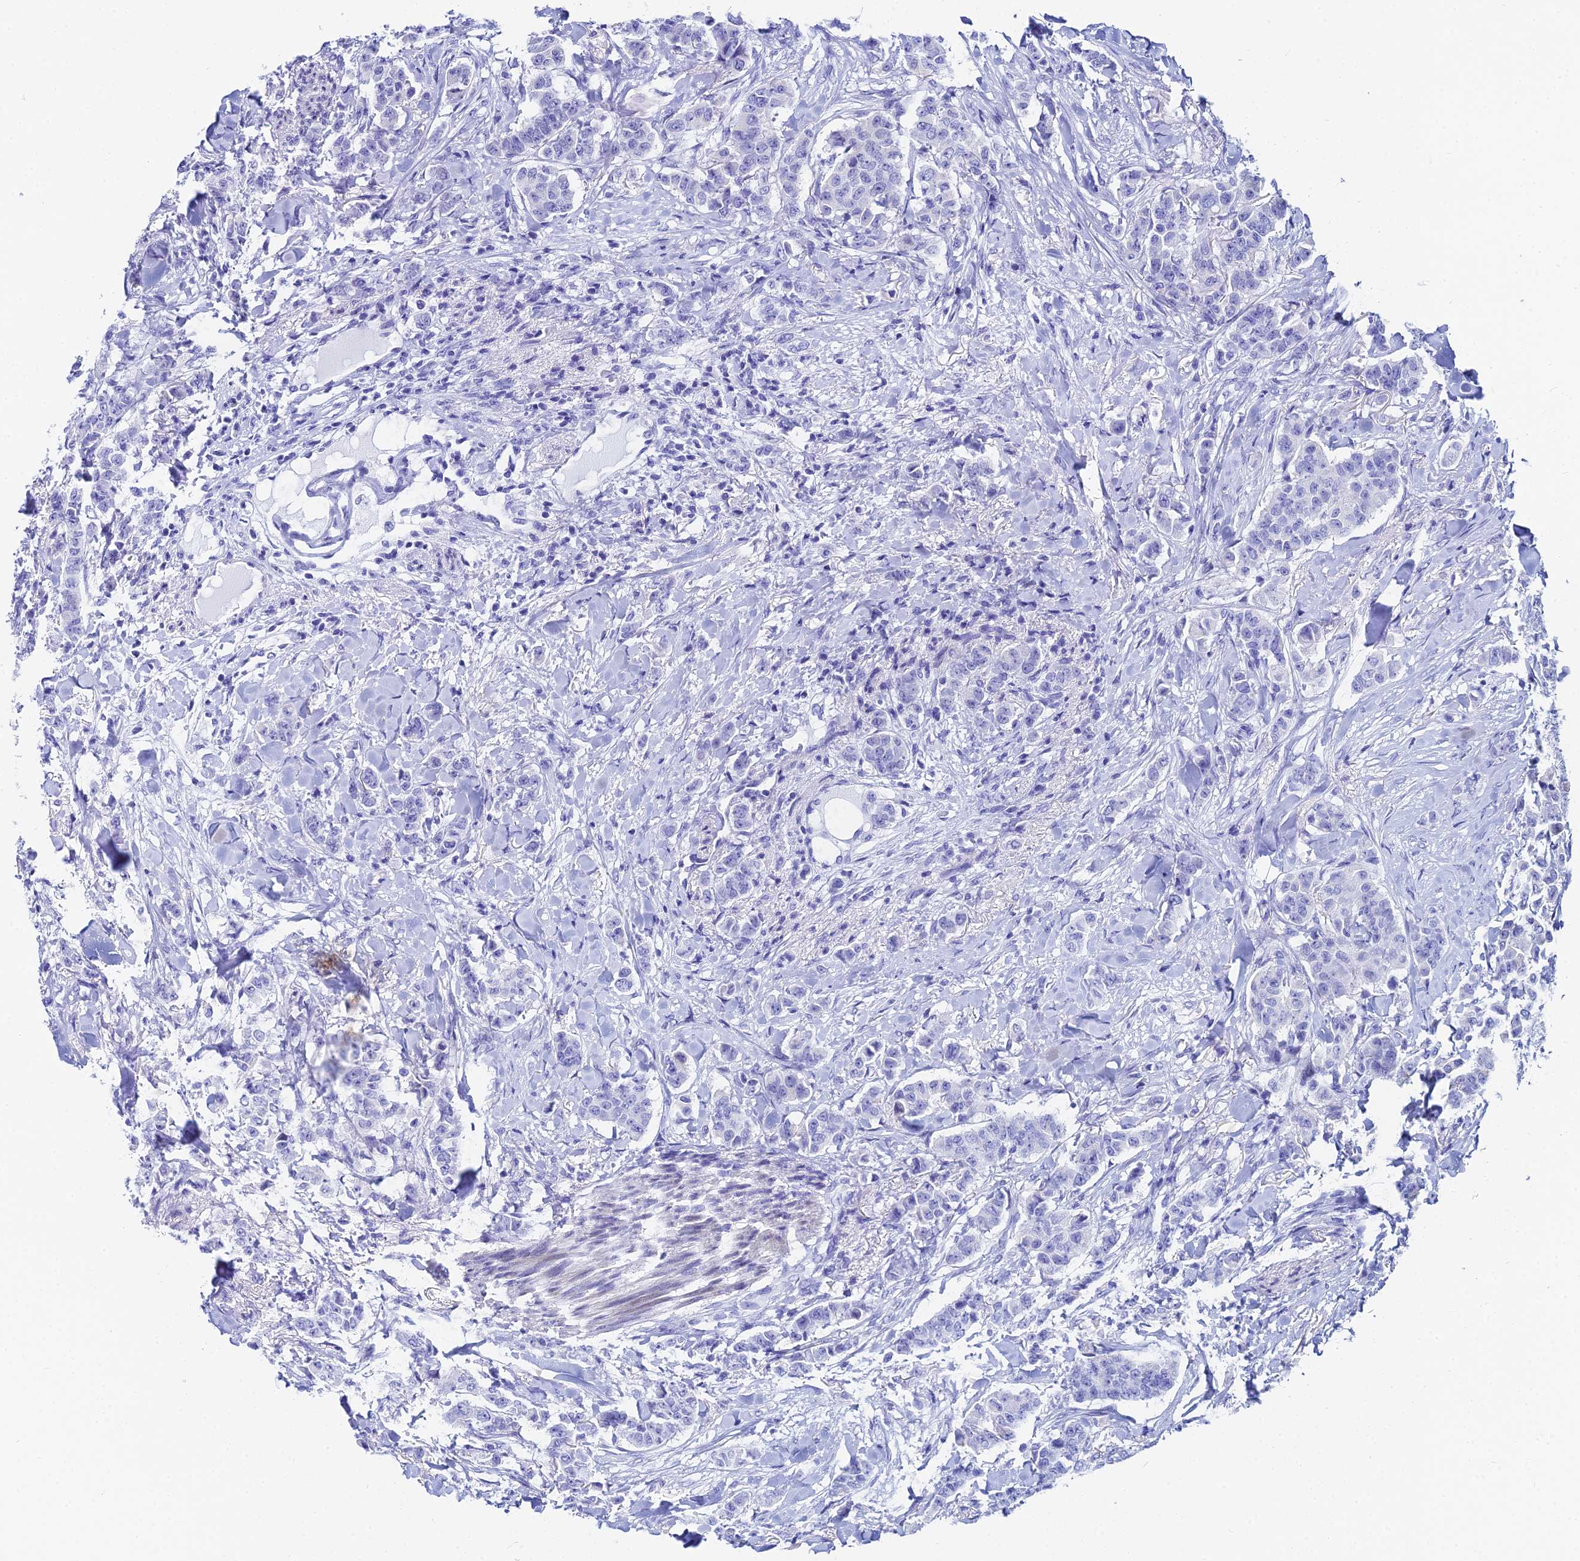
{"staining": {"intensity": "negative", "quantity": "none", "location": "none"}, "tissue": "breast cancer", "cell_type": "Tumor cells", "image_type": "cancer", "snomed": [{"axis": "morphology", "description": "Duct carcinoma"}, {"axis": "topography", "description": "Breast"}], "caption": "Tumor cells show no significant staining in breast cancer.", "gene": "HSPA1L", "patient": {"sex": "female", "age": 40}}